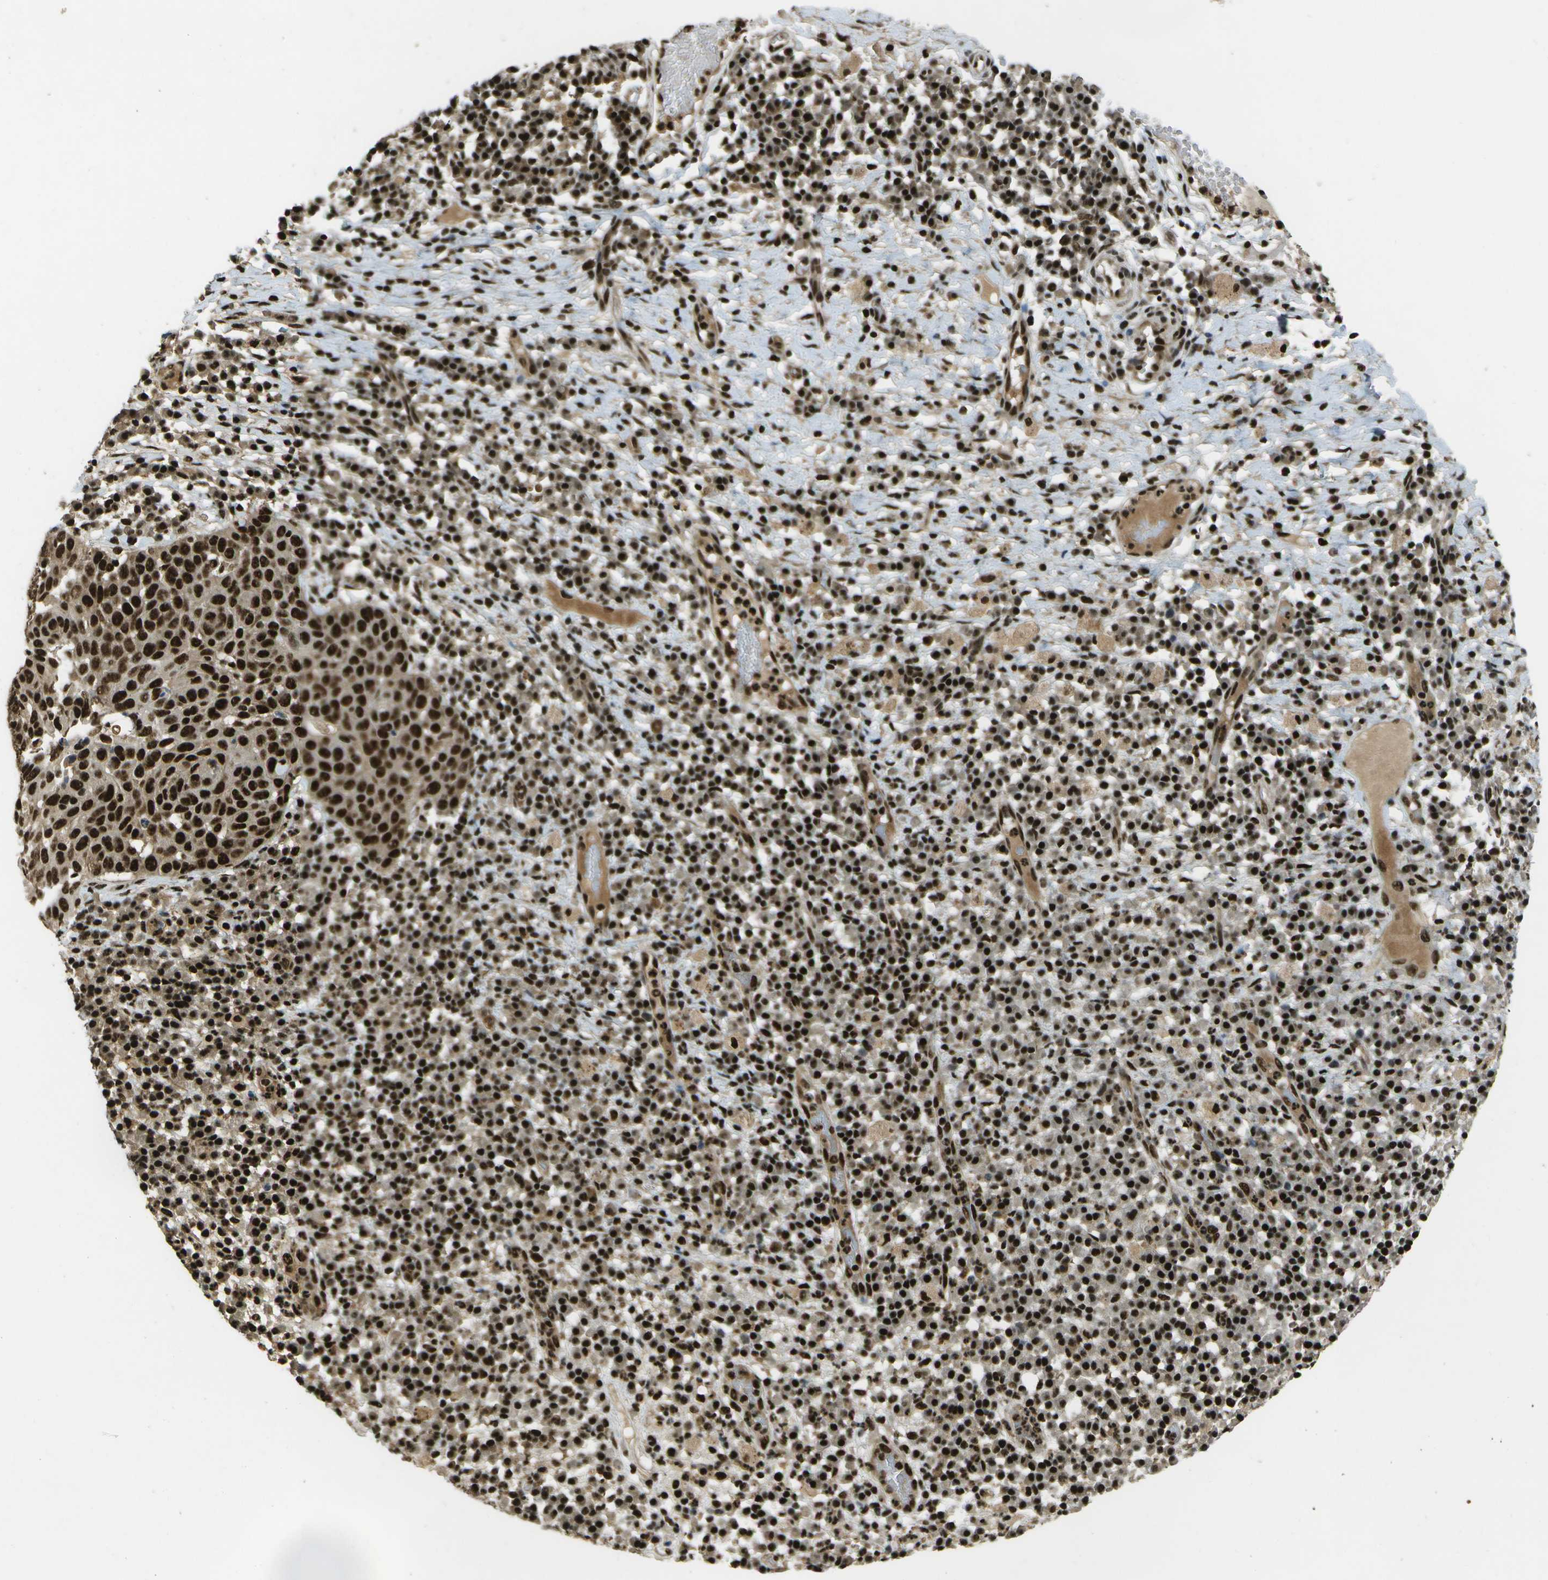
{"staining": {"intensity": "strong", "quantity": ">75%", "location": "nuclear"}, "tissue": "skin cancer", "cell_type": "Tumor cells", "image_type": "cancer", "snomed": [{"axis": "morphology", "description": "Squamous cell carcinoma in situ, NOS"}, {"axis": "morphology", "description": "Squamous cell carcinoma, NOS"}, {"axis": "topography", "description": "Skin"}], "caption": "The histopathology image displays immunohistochemical staining of skin cancer (squamous cell carcinoma). There is strong nuclear expression is identified in about >75% of tumor cells.", "gene": "GANC", "patient": {"sex": "male", "age": 93}}